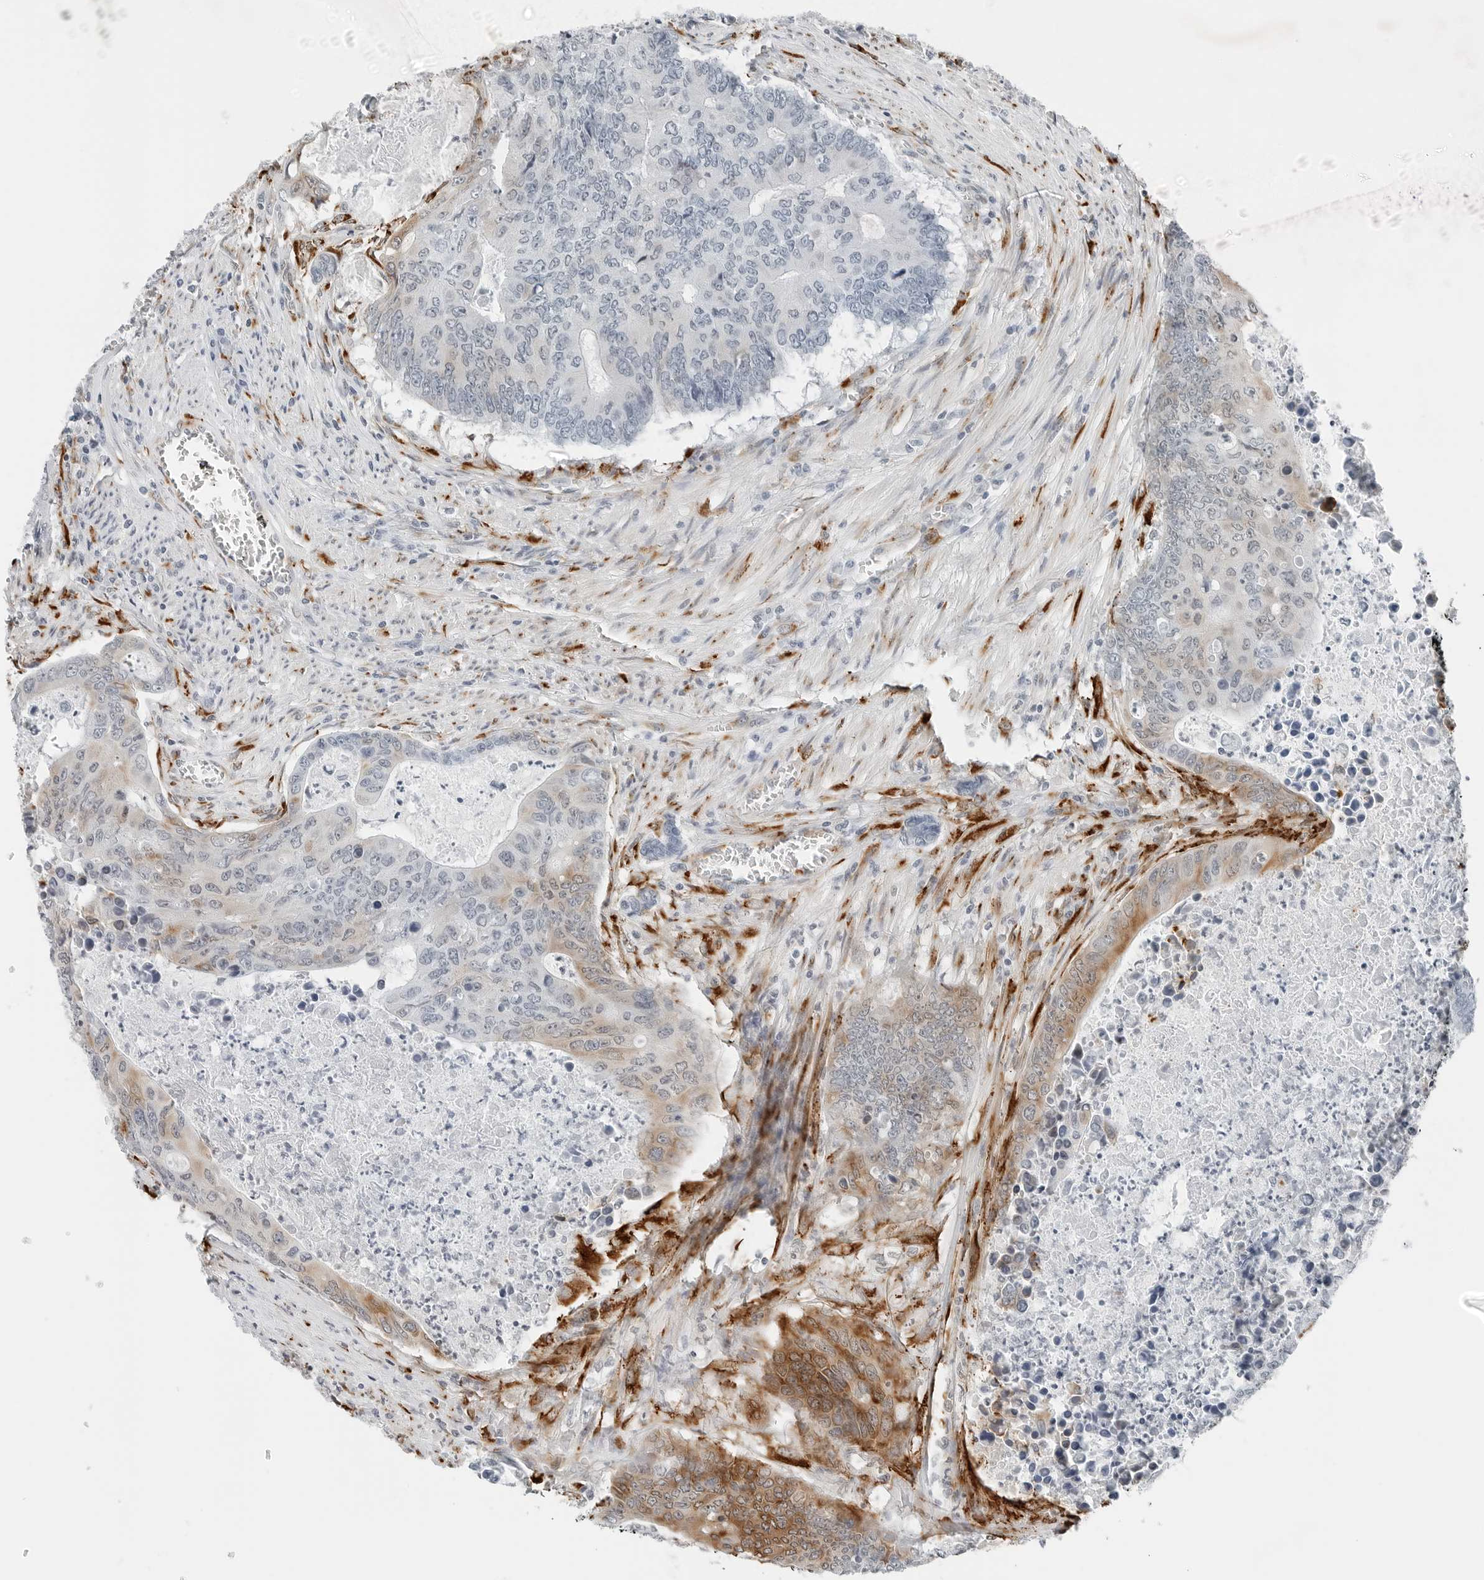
{"staining": {"intensity": "moderate", "quantity": "<25%", "location": "cytoplasmic/membranous"}, "tissue": "colorectal cancer", "cell_type": "Tumor cells", "image_type": "cancer", "snomed": [{"axis": "morphology", "description": "Adenocarcinoma, NOS"}, {"axis": "topography", "description": "Colon"}], "caption": "There is low levels of moderate cytoplasmic/membranous positivity in tumor cells of colorectal cancer, as demonstrated by immunohistochemical staining (brown color).", "gene": "P4HA2", "patient": {"sex": "male", "age": 87}}